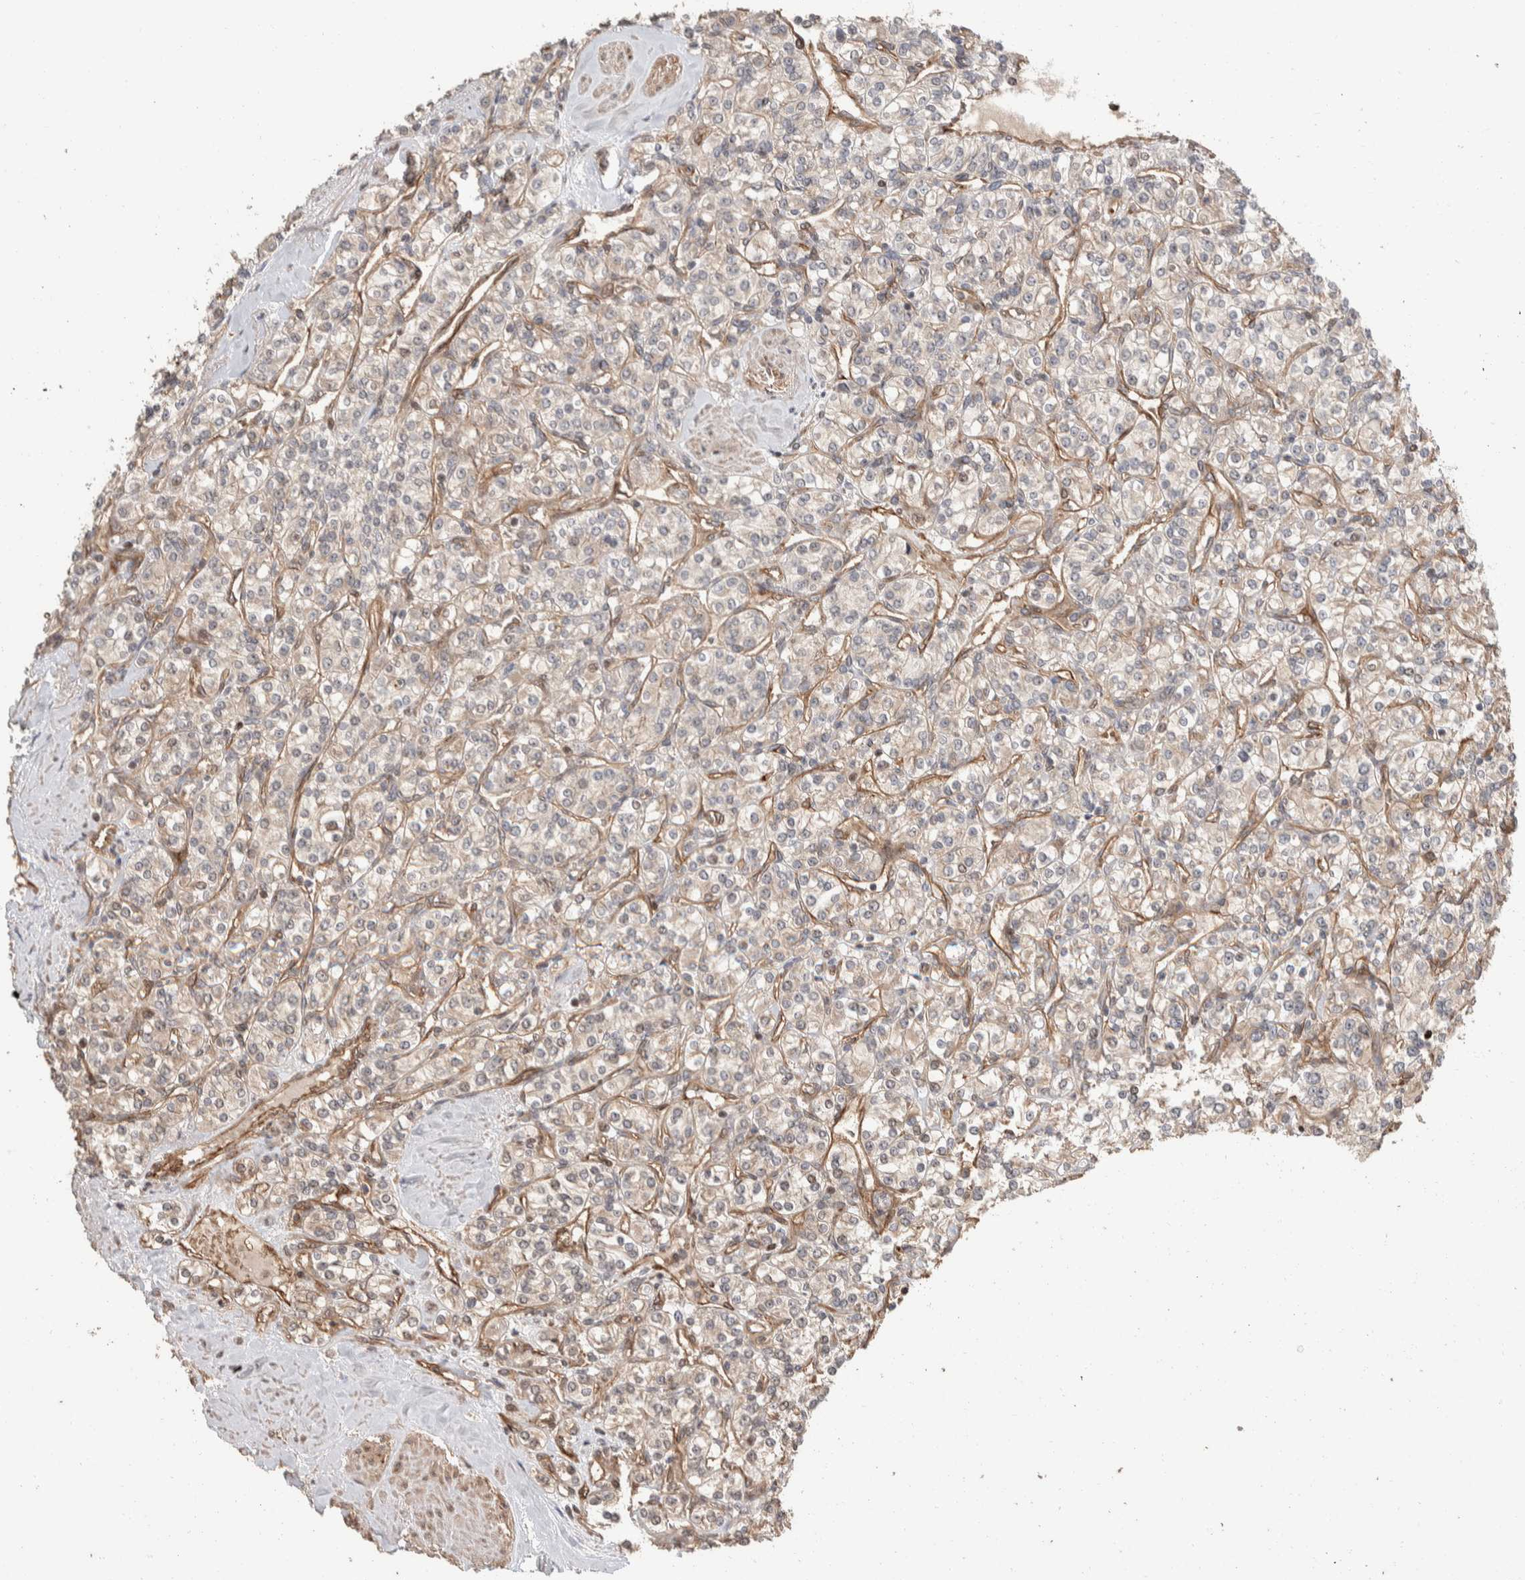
{"staining": {"intensity": "weak", "quantity": ">75%", "location": "cytoplasmic/membranous"}, "tissue": "renal cancer", "cell_type": "Tumor cells", "image_type": "cancer", "snomed": [{"axis": "morphology", "description": "Adenocarcinoma, NOS"}, {"axis": "topography", "description": "Kidney"}], "caption": "This is an image of immunohistochemistry (IHC) staining of adenocarcinoma (renal), which shows weak expression in the cytoplasmic/membranous of tumor cells.", "gene": "ERC1", "patient": {"sex": "male", "age": 77}}